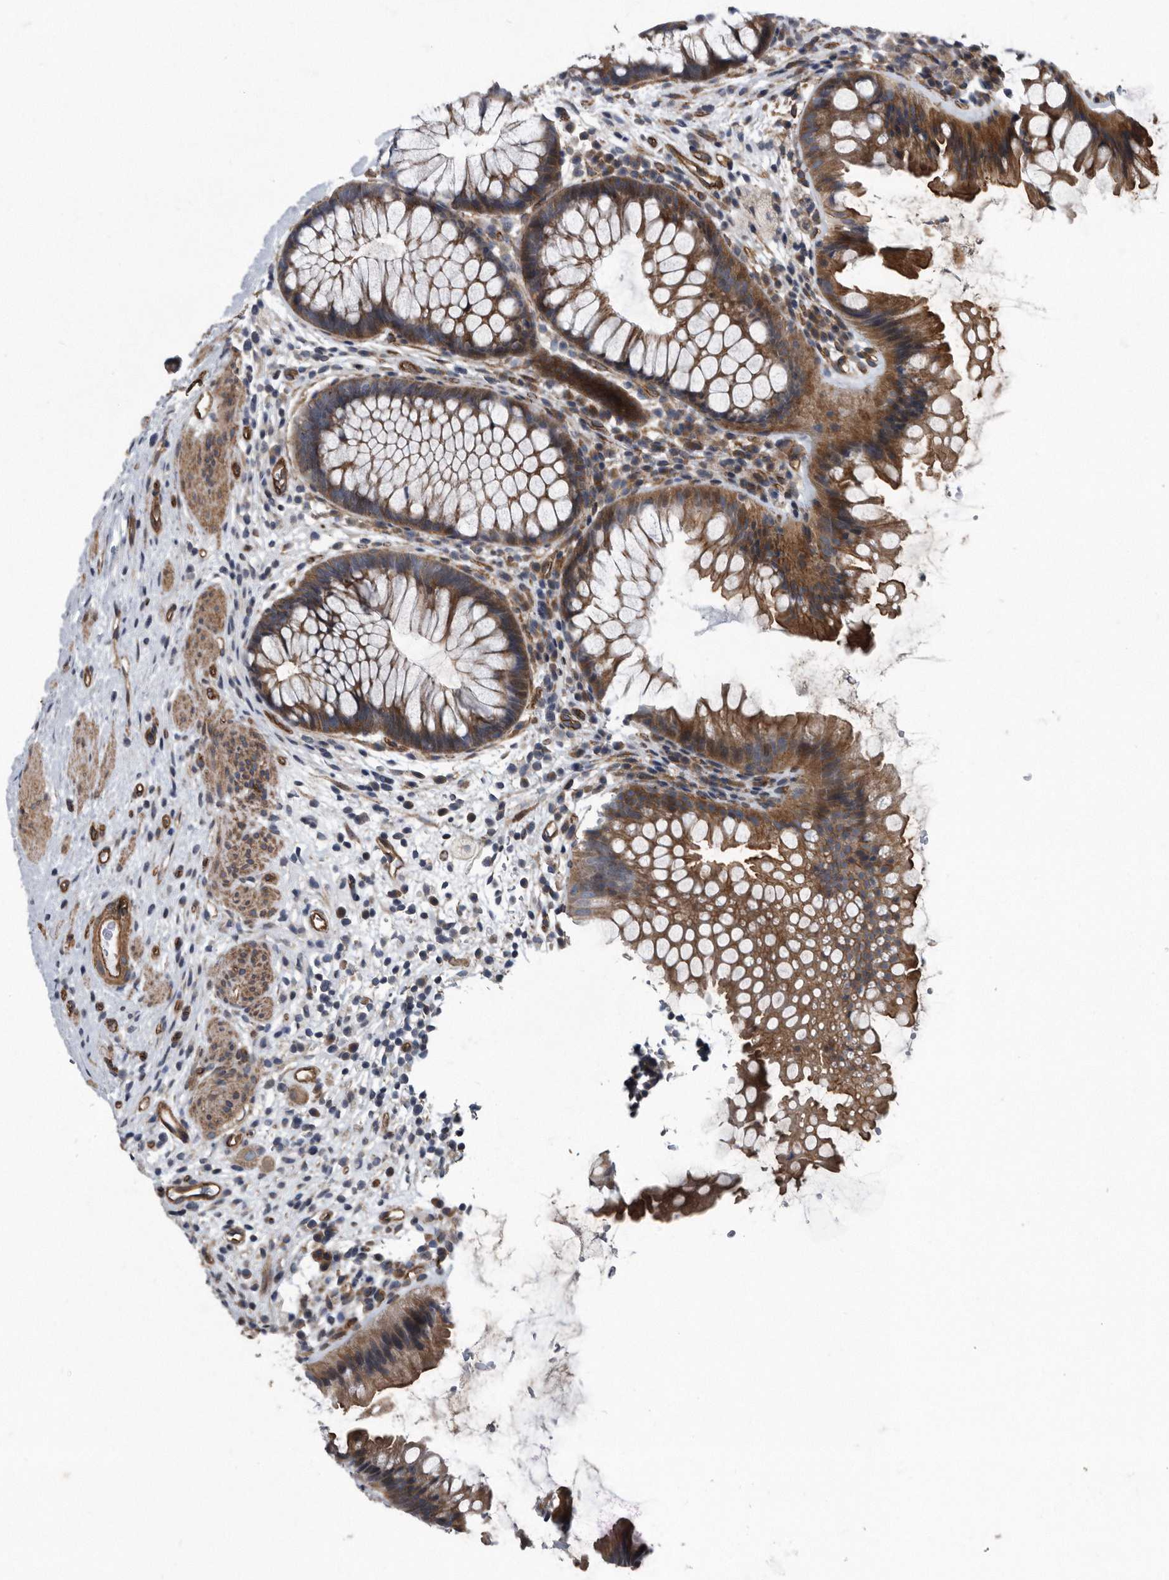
{"staining": {"intensity": "moderate", "quantity": ">75%", "location": "cytoplasmic/membranous"}, "tissue": "colon", "cell_type": "Endothelial cells", "image_type": "normal", "snomed": [{"axis": "morphology", "description": "Normal tissue, NOS"}, {"axis": "topography", "description": "Colon"}], "caption": "High-power microscopy captured an immunohistochemistry (IHC) micrograph of normal colon, revealing moderate cytoplasmic/membranous staining in approximately >75% of endothelial cells. The staining is performed using DAB (3,3'-diaminobenzidine) brown chromogen to label protein expression. The nuclei are counter-stained blue using hematoxylin.", "gene": "ARMCX1", "patient": {"sex": "female", "age": 62}}